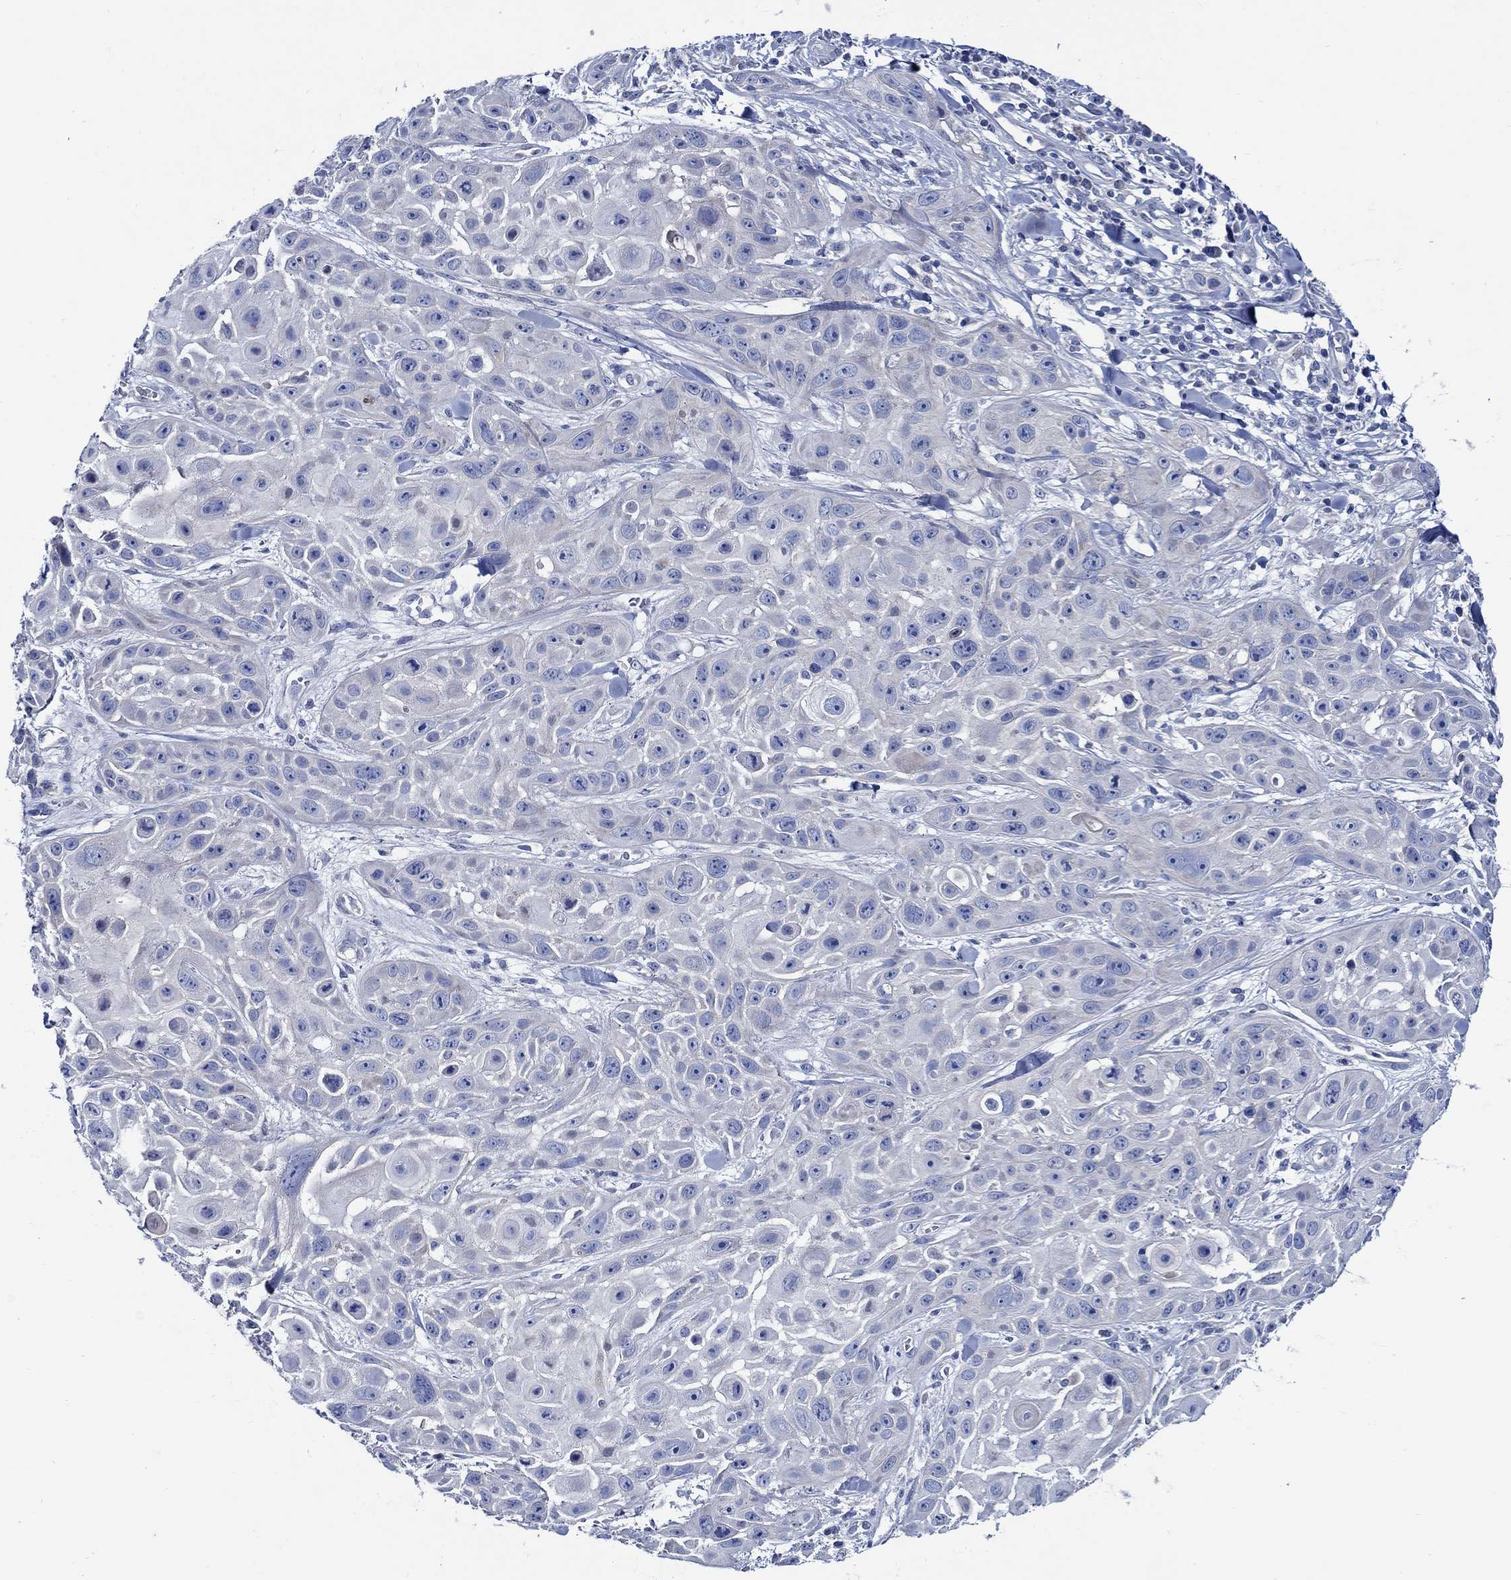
{"staining": {"intensity": "negative", "quantity": "none", "location": "none"}, "tissue": "skin cancer", "cell_type": "Tumor cells", "image_type": "cancer", "snomed": [{"axis": "morphology", "description": "Squamous cell carcinoma, NOS"}, {"axis": "topography", "description": "Skin"}, {"axis": "topography", "description": "Anal"}], "caption": "High power microscopy image of an immunohistochemistry (IHC) image of squamous cell carcinoma (skin), revealing no significant staining in tumor cells. Brightfield microscopy of IHC stained with DAB (3,3'-diaminobenzidine) (brown) and hematoxylin (blue), captured at high magnification.", "gene": "SKOR1", "patient": {"sex": "female", "age": 75}}